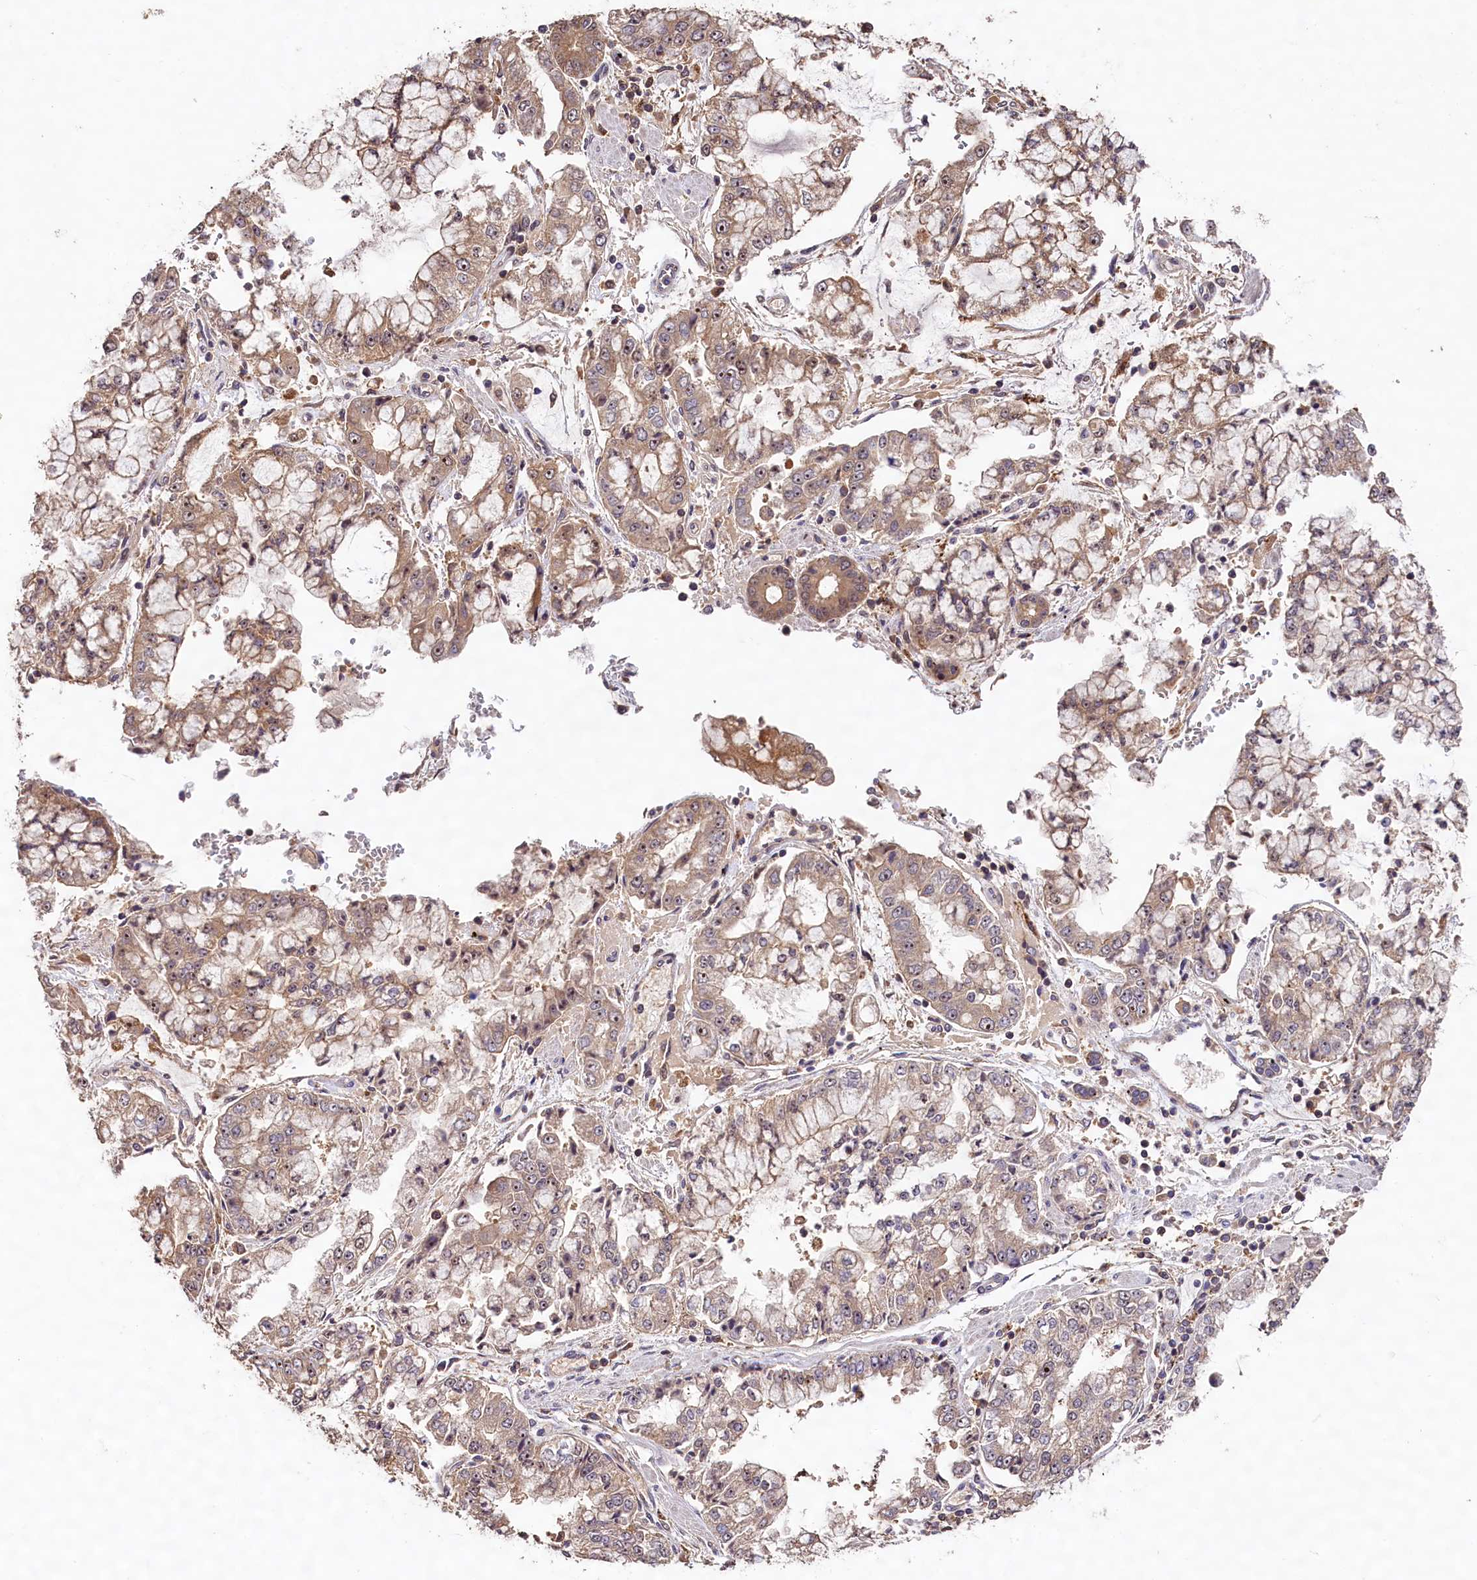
{"staining": {"intensity": "weak", "quantity": ">75%", "location": "cytoplasmic/membranous,nuclear"}, "tissue": "stomach cancer", "cell_type": "Tumor cells", "image_type": "cancer", "snomed": [{"axis": "morphology", "description": "Adenocarcinoma, NOS"}, {"axis": "topography", "description": "Stomach"}], "caption": "A low amount of weak cytoplasmic/membranous and nuclear expression is identified in about >75% of tumor cells in stomach cancer tissue.", "gene": "PHAF1", "patient": {"sex": "male", "age": 76}}